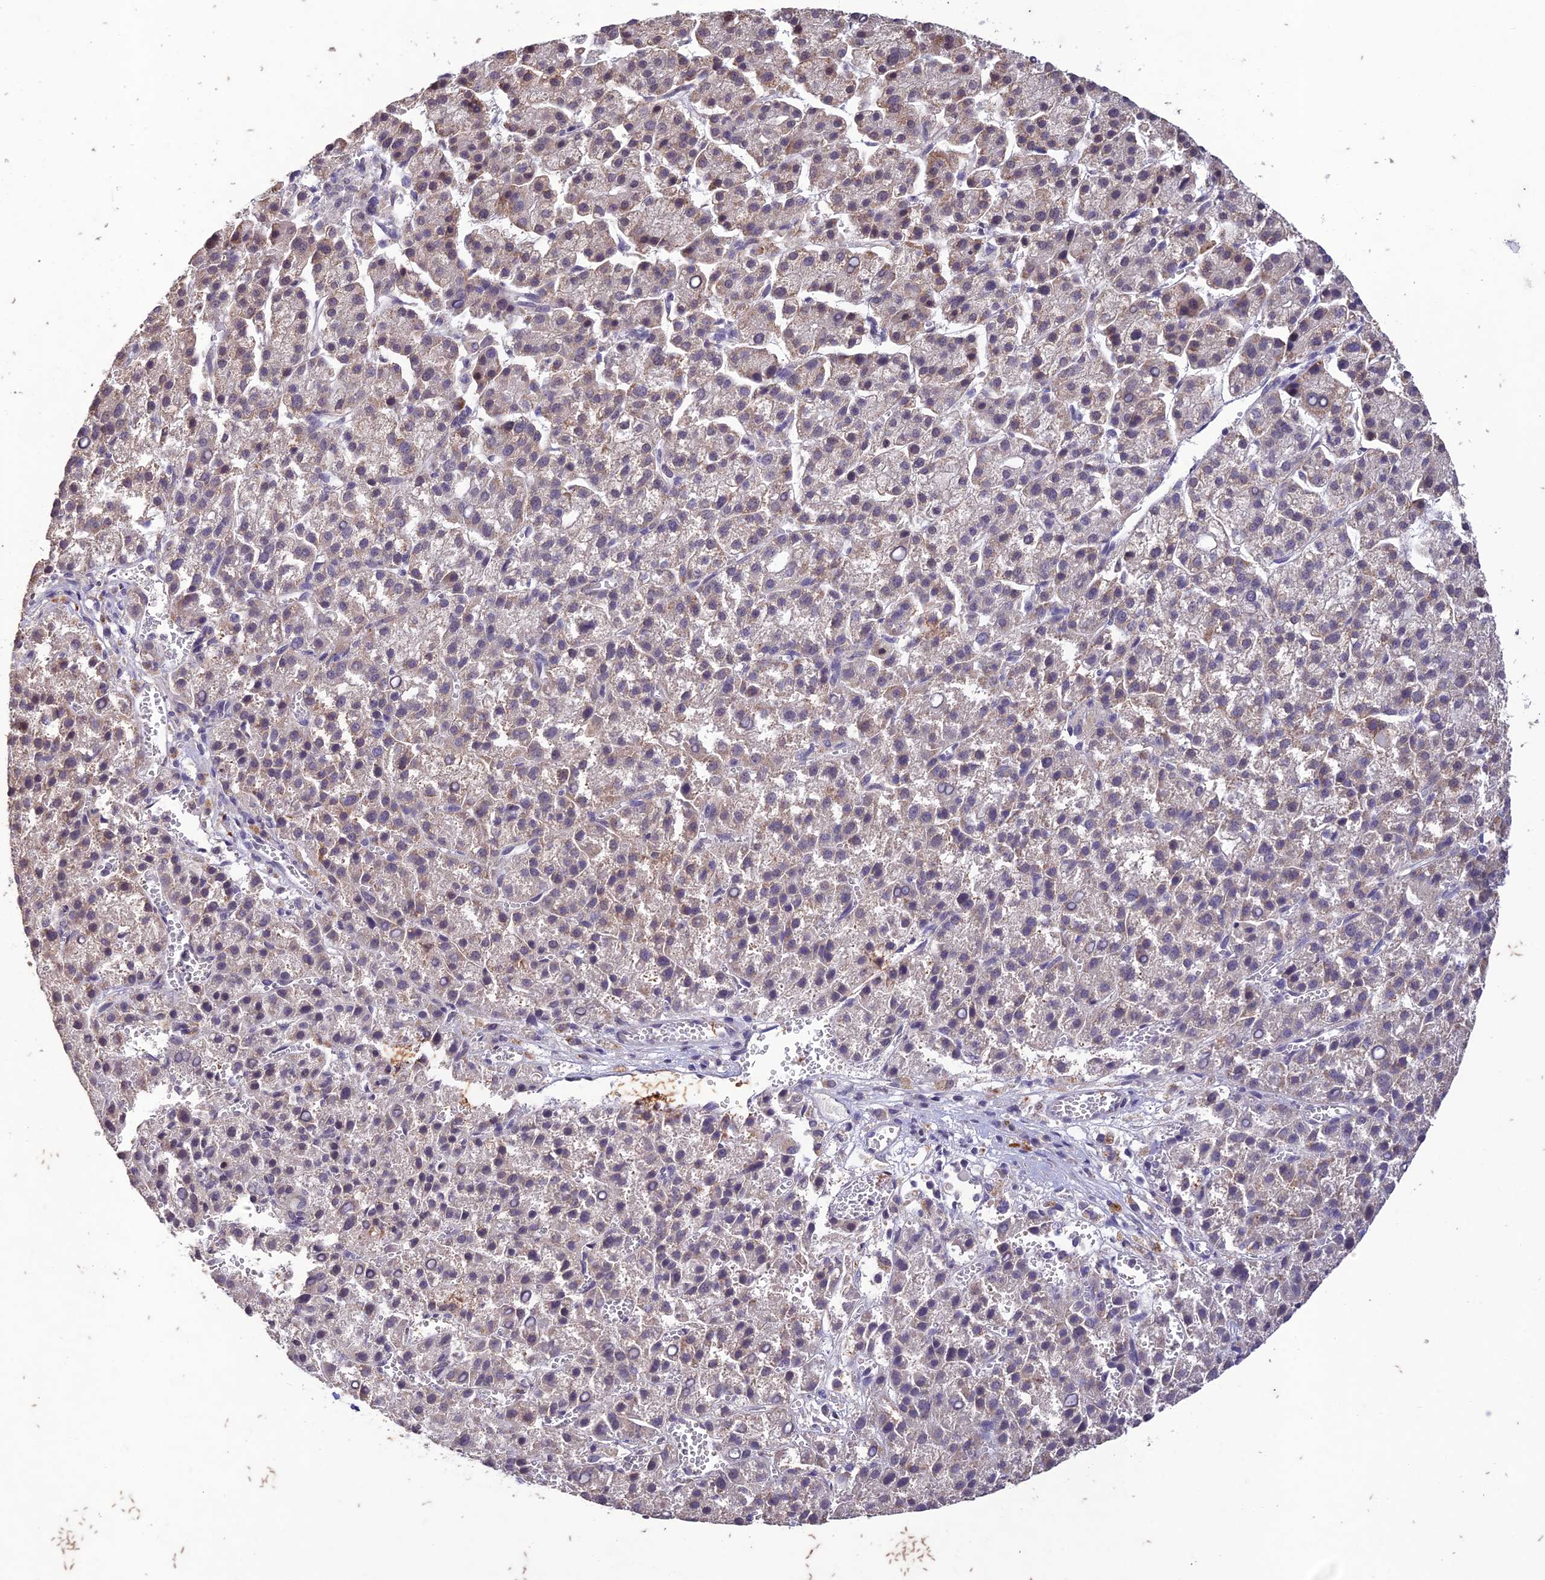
{"staining": {"intensity": "weak", "quantity": "<25%", "location": "cytoplasmic/membranous,nuclear"}, "tissue": "liver cancer", "cell_type": "Tumor cells", "image_type": "cancer", "snomed": [{"axis": "morphology", "description": "Carcinoma, Hepatocellular, NOS"}, {"axis": "topography", "description": "Liver"}], "caption": "An image of human liver cancer is negative for staining in tumor cells. (DAB (3,3'-diaminobenzidine) immunohistochemistry visualized using brightfield microscopy, high magnification).", "gene": "POP4", "patient": {"sex": "female", "age": 58}}